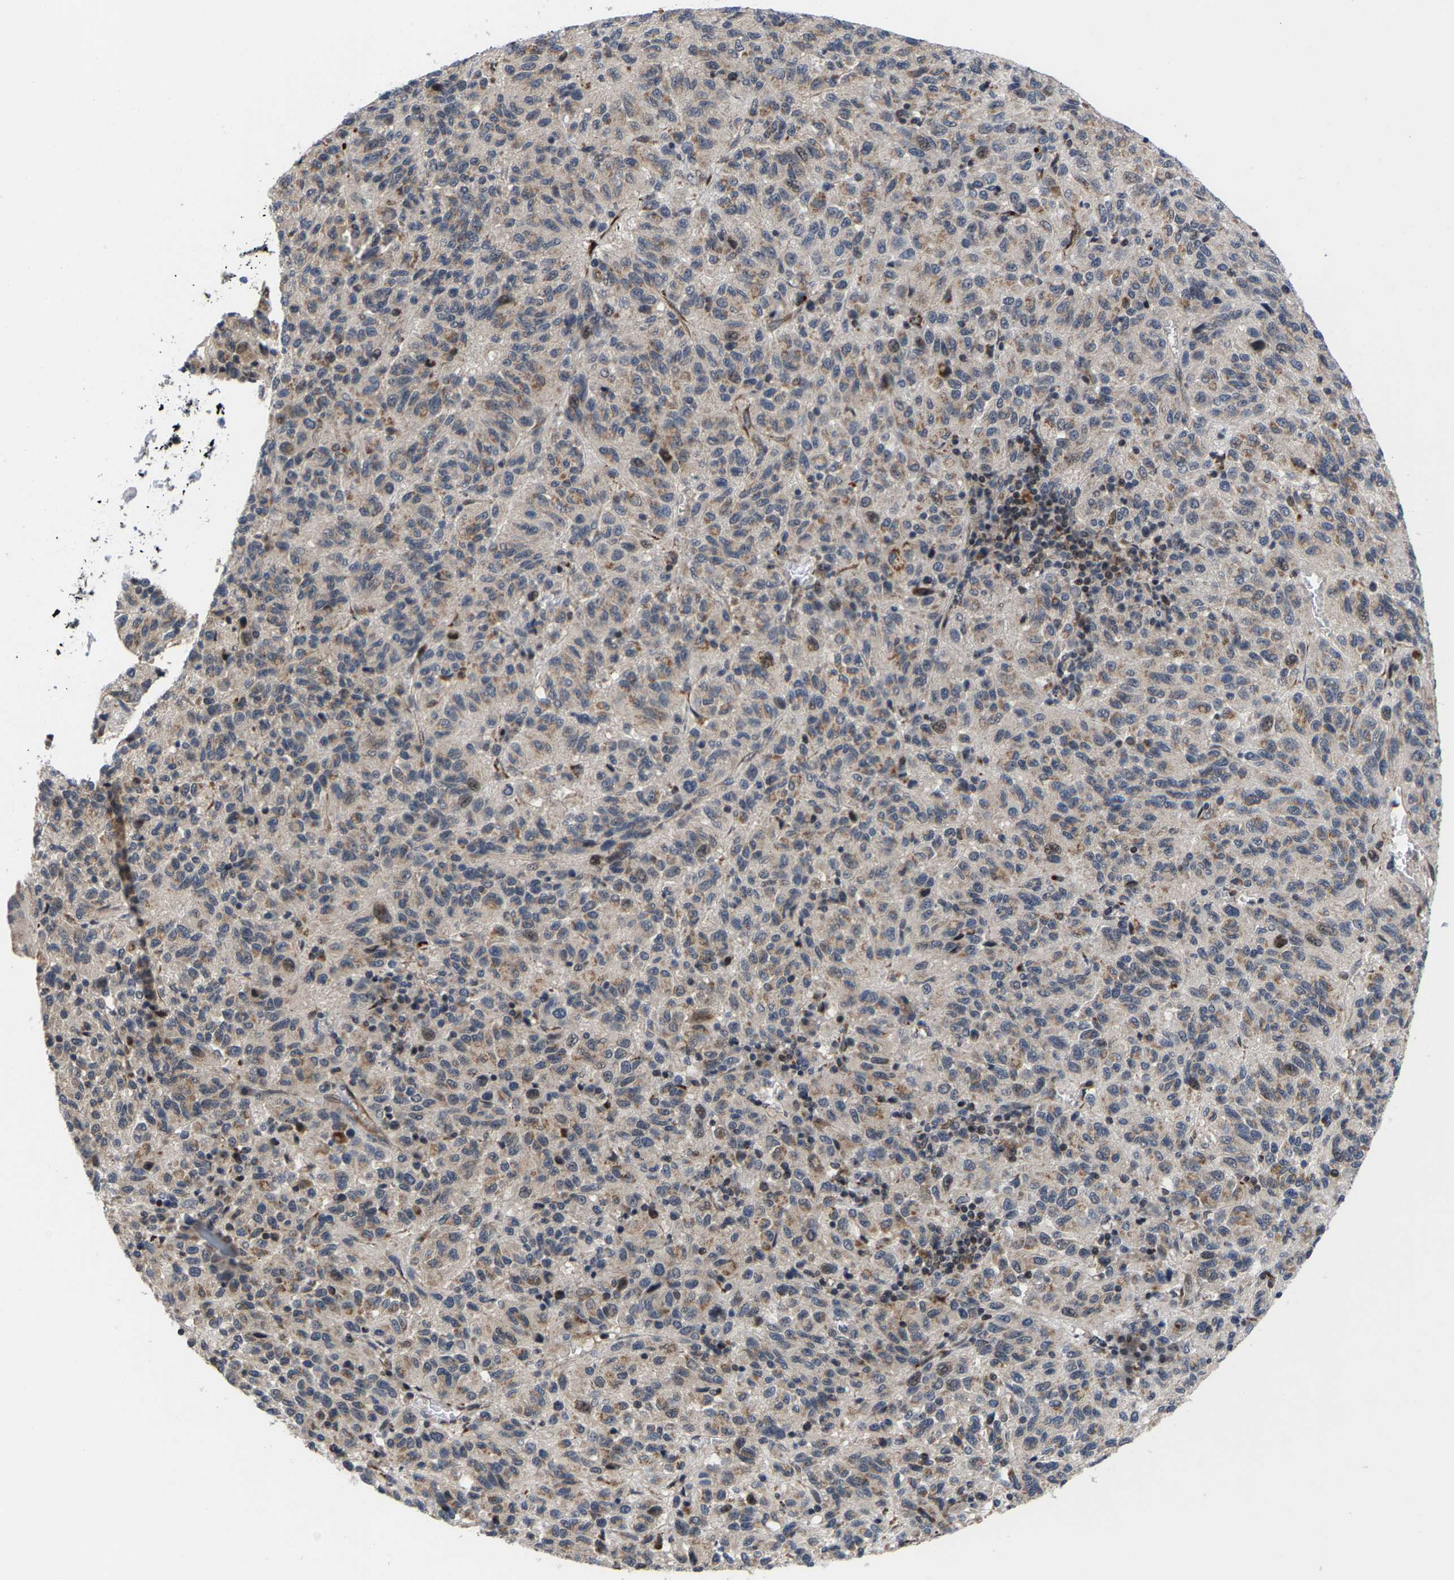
{"staining": {"intensity": "weak", "quantity": "<25%", "location": "cytoplasmic/membranous"}, "tissue": "melanoma", "cell_type": "Tumor cells", "image_type": "cancer", "snomed": [{"axis": "morphology", "description": "Malignant melanoma, Metastatic site"}, {"axis": "topography", "description": "Lung"}], "caption": "Malignant melanoma (metastatic site) stained for a protein using IHC demonstrates no positivity tumor cells.", "gene": "TDRKH", "patient": {"sex": "male", "age": 64}}